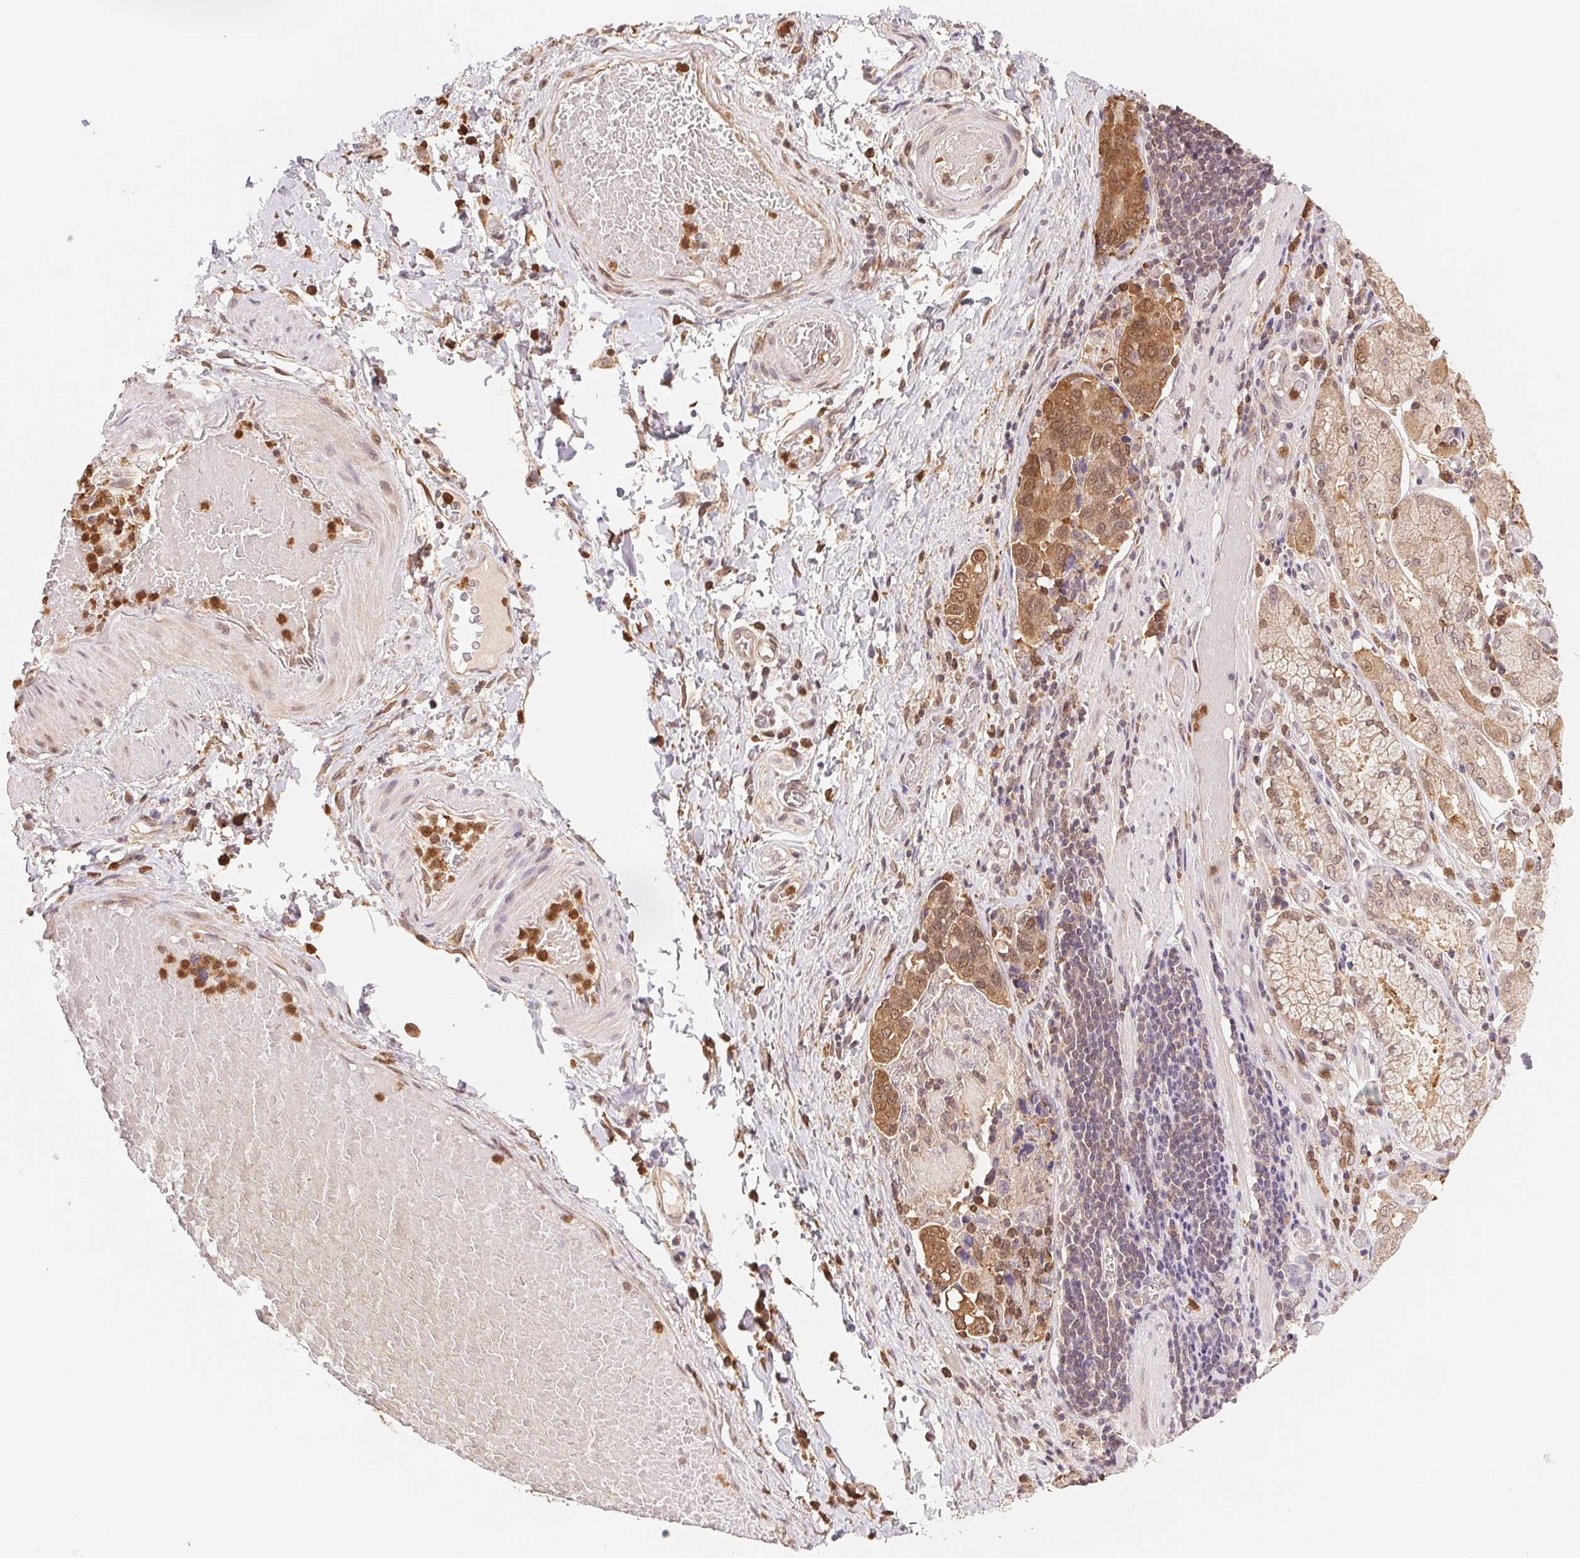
{"staining": {"intensity": "moderate", "quantity": ">75%", "location": "cytoplasmic/membranous,nuclear"}, "tissue": "stomach cancer", "cell_type": "Tumor cells", "image_type": "cancer", "snomed": [{"axis": "morphology", "description": "Adenocarcinoma, NOS"}, {"axis": "topography", "description": "Stomach, upper"}, {"axis": "topography", "description": "Stomach"}], "caption": "Human stomach adenocarcinoma stained with a protein marker displays moderate staining in tumor cells.", "gene": "CDC123", "patient": {"sex": "male", "age": 62}}